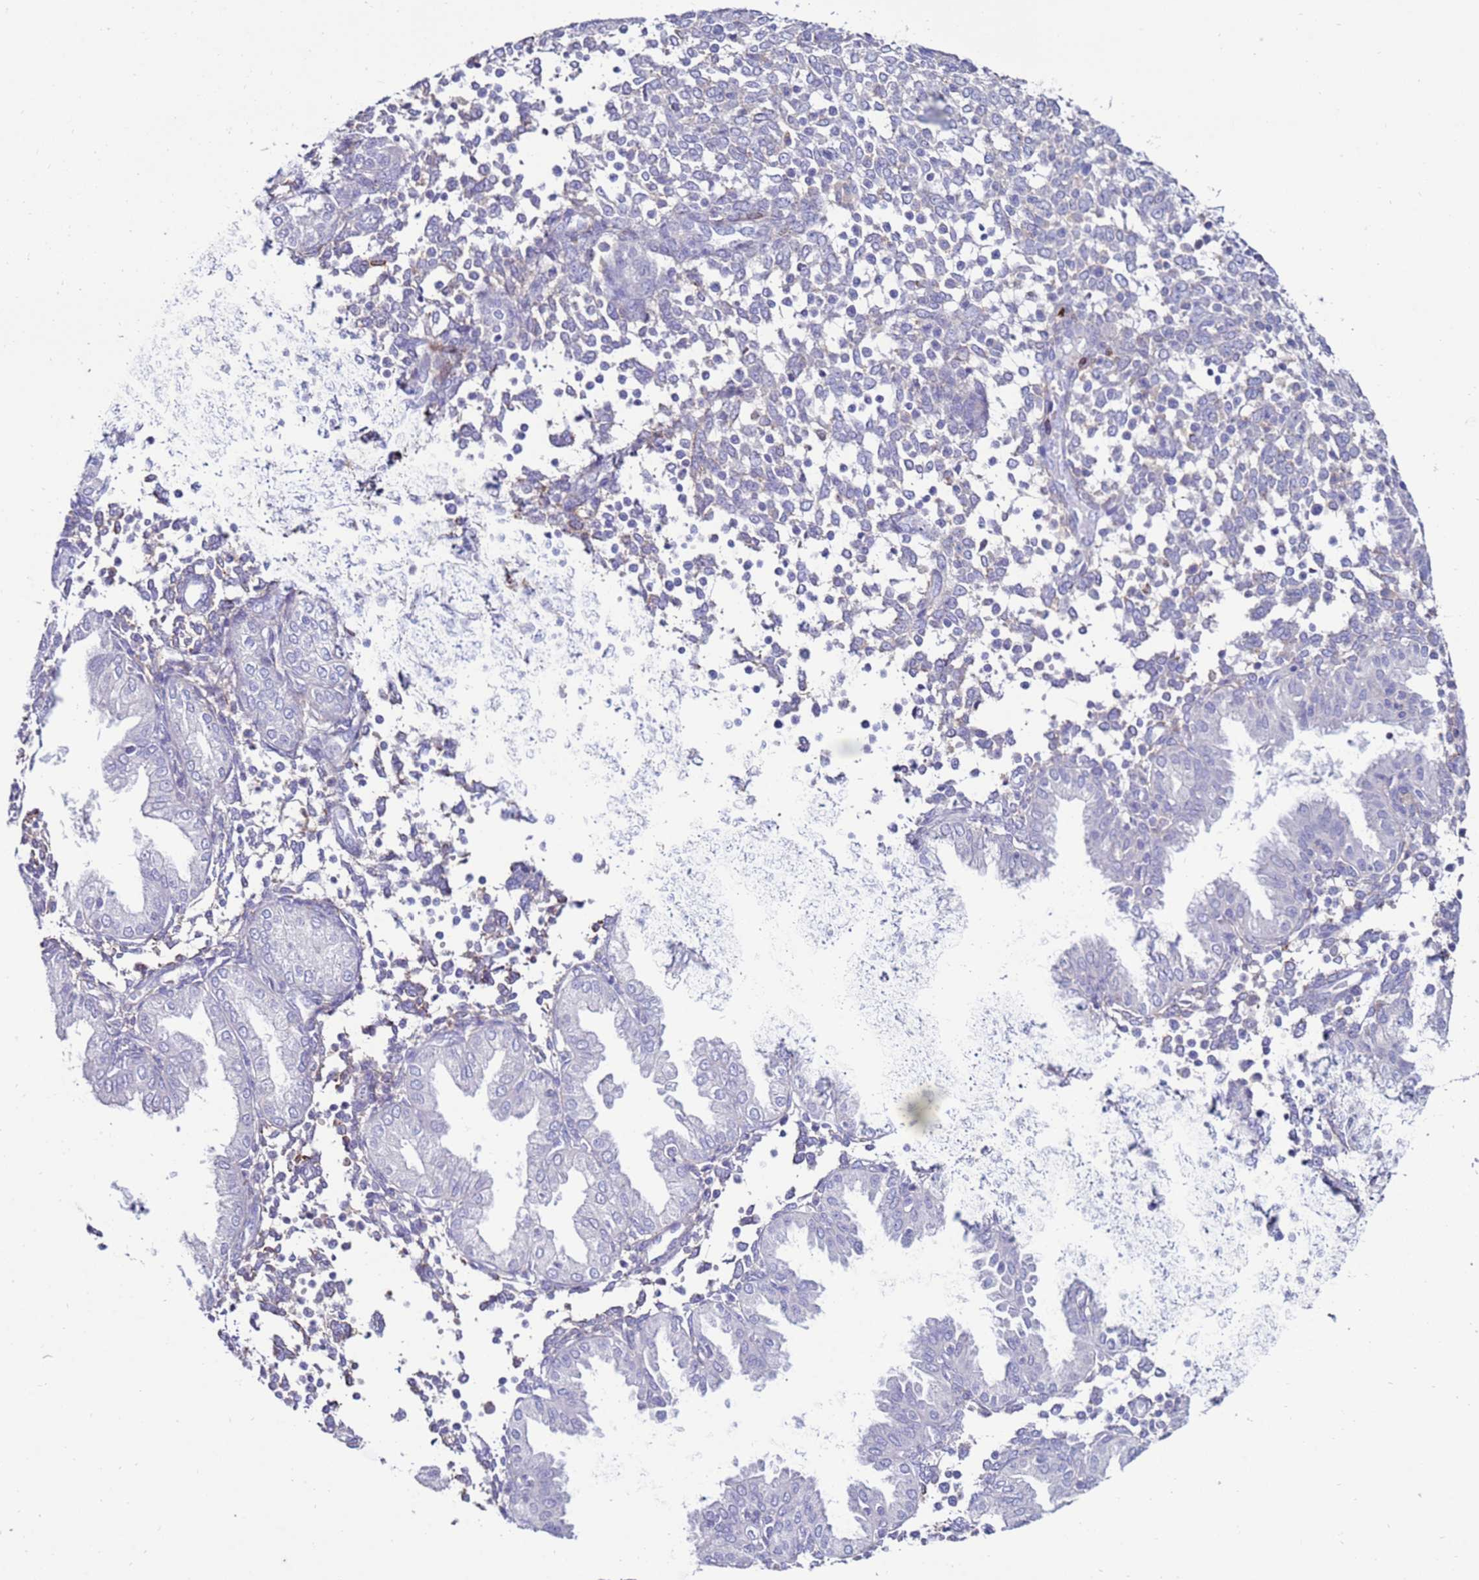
{"staining": {"intensity": "negative", "quantity": "none", "location": "none"}, "tissue": "endometrium", "cell_type": "Cells in endometrial stroma", "image_type": "normal", "snomed": [{"axis": "morphology", "description": "Normal tissue, NOS"}, {"axis": "topography", "description": "Endometrium"}], "caption": "Immunohistochemical staining of unremarkable endometrium reveals no significant expression in cells in endometrial stroma.", "gene": "CLEC4M", "patient": {"sex": "female", "age": 53}}